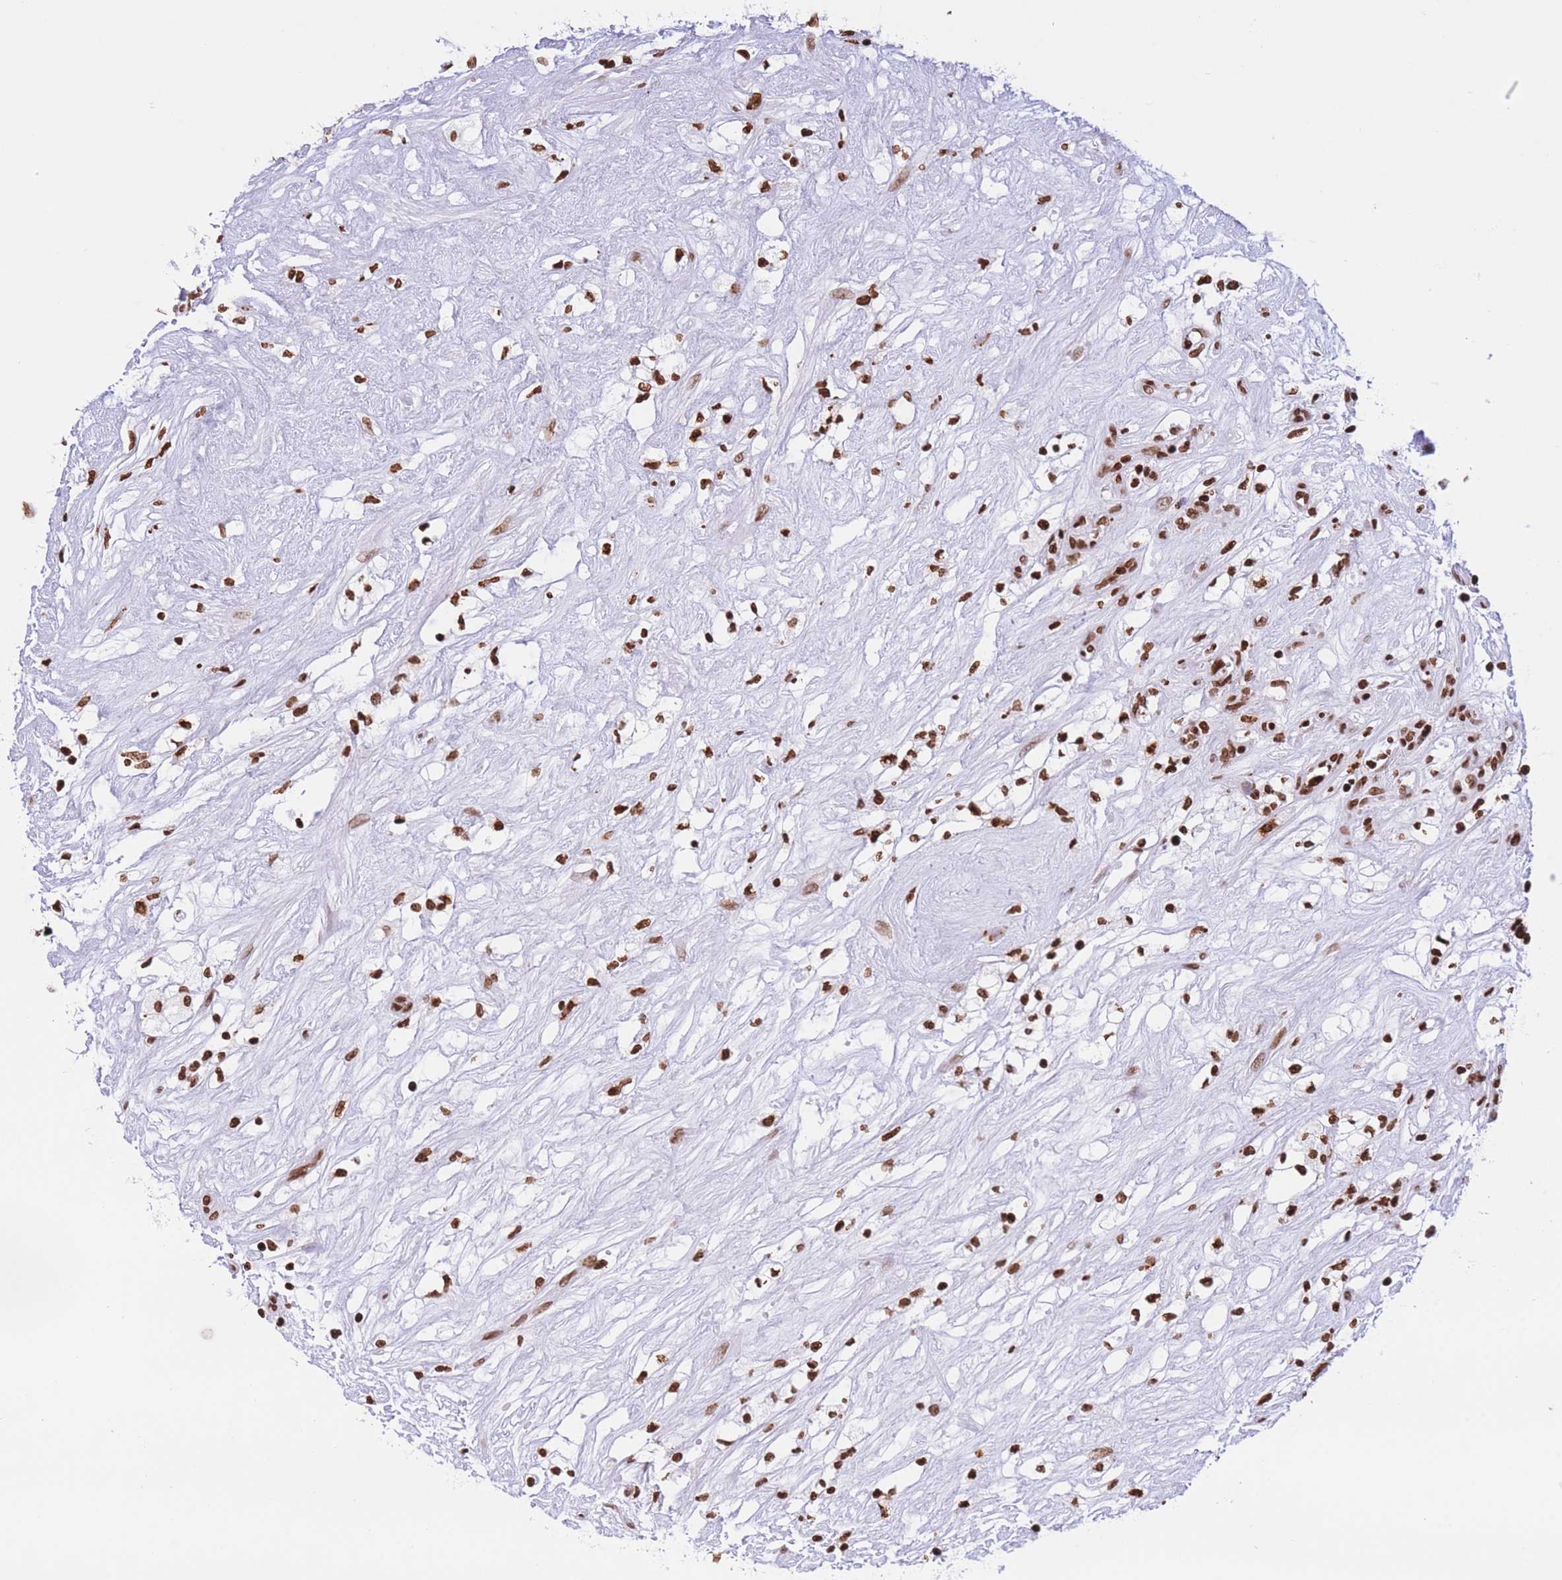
{"staining": {"intensity": "strong", "quantity": ">75%", "location": "nuclear"}, "tissue": "renal cancer", "cell_type": "Tumor cells", "image_type": "cancer", "snomed": [{"axis": "morphology", "description": "Adenocarcinoma, NOS"}, {"axis": "topography", "description": "Kidney"}], "caption": "Protein staining by immunohistochemistry displays strong nuclear staining in about >75% of tumor cells in renal cancer (adenocarcinoma). (IHC, brightfield microscopy, high magnification).", "gene": "H2BC11", "patient": {"sex": "male", "age": 59}}